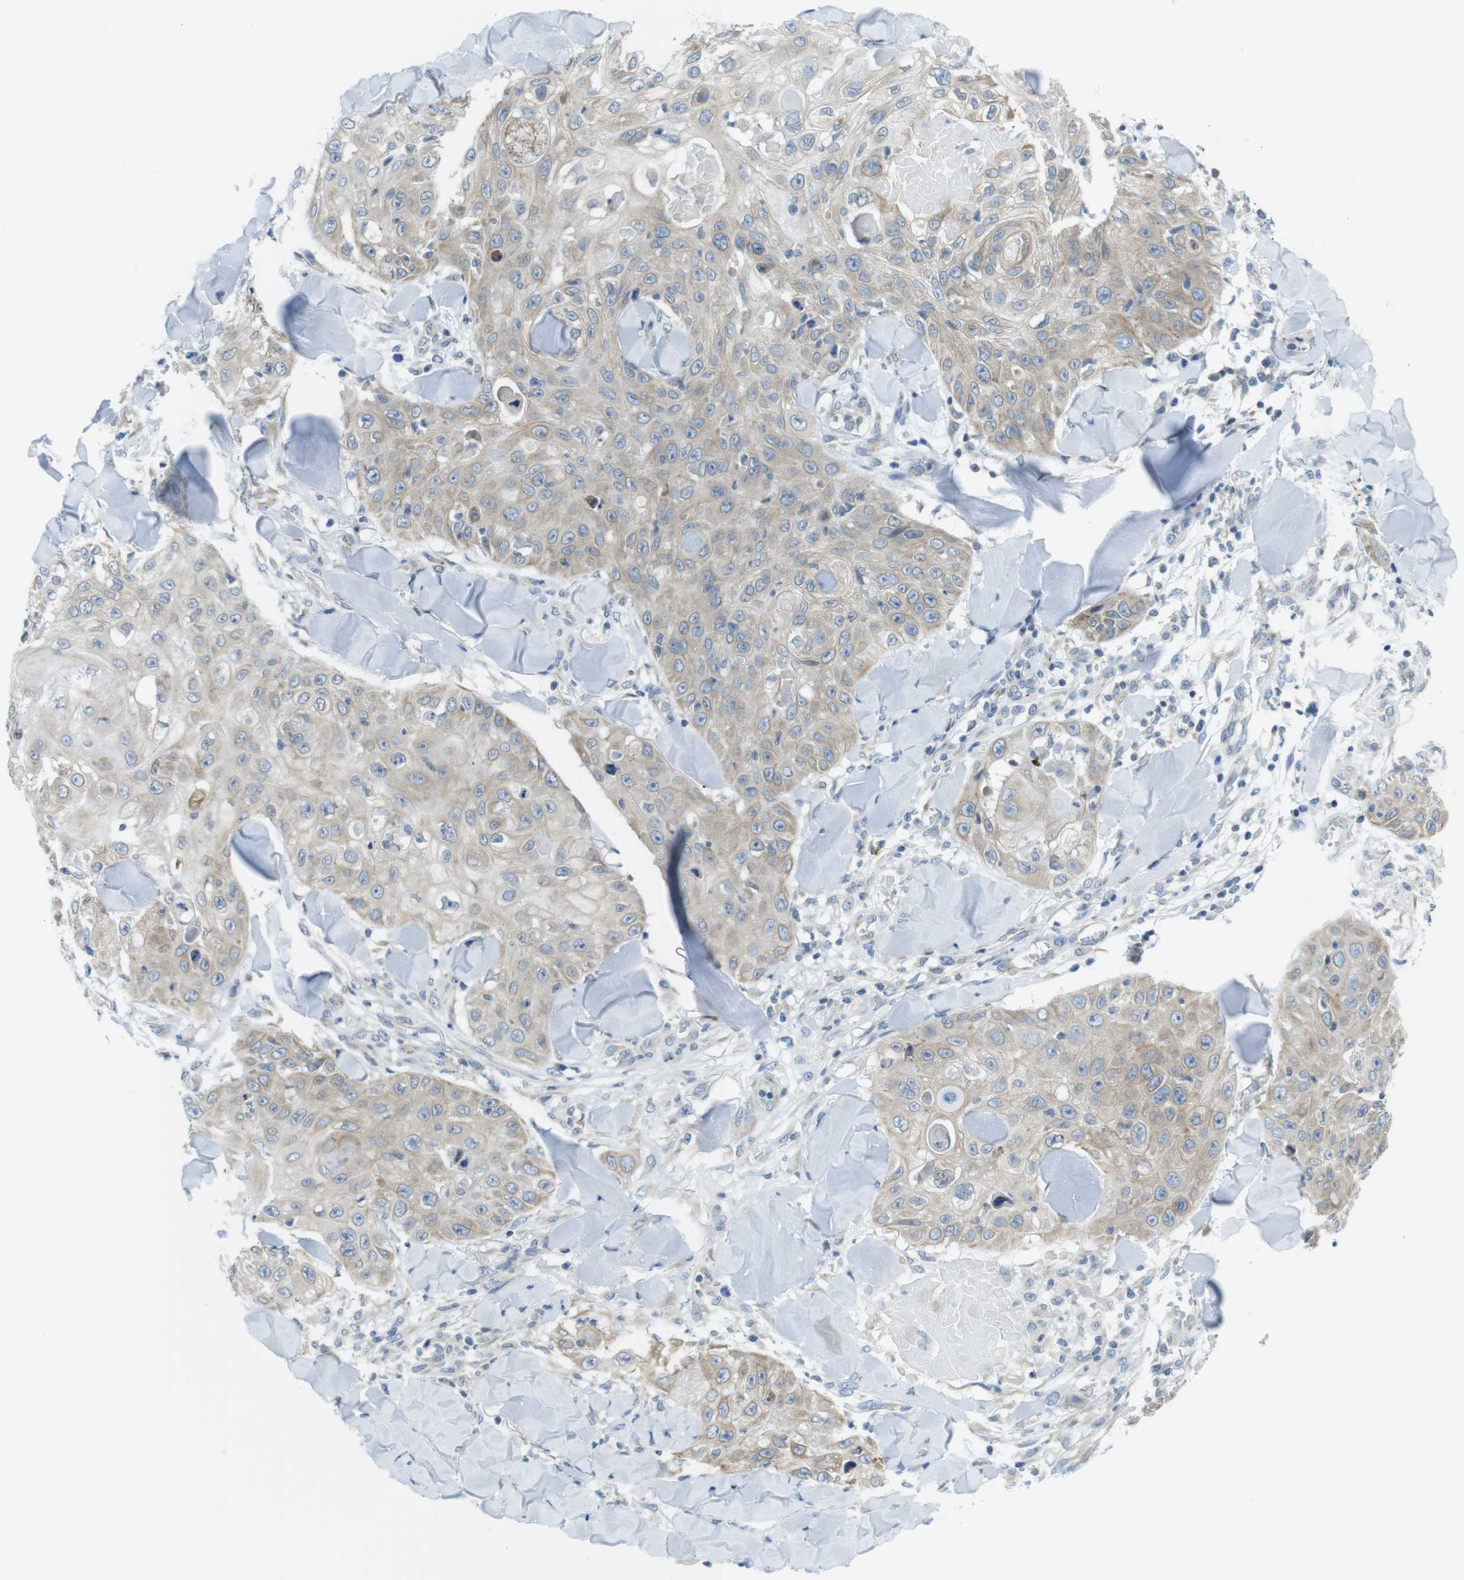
{"staining": {"intensity": "weak", "quantity": ">75%", "location": "cytoplasmic/membranous"}, "tissue": "skin cancer", "cell_type": "Tumor cells", "image_type": "cancer", "snomed": [{"axis": "morphology", "description": "Squamous cell carcinoma, NOS"}, {"axis": "topography", "description": "Skin"}], "caption": "DAB immunohistochemical staining of skin cancer reveals weak cytoplasmic/membranous protein positivity in about >75% of tumor cells.", "gene": "CLPTM1L", "patient": {"sex": "male", "age": 86}}